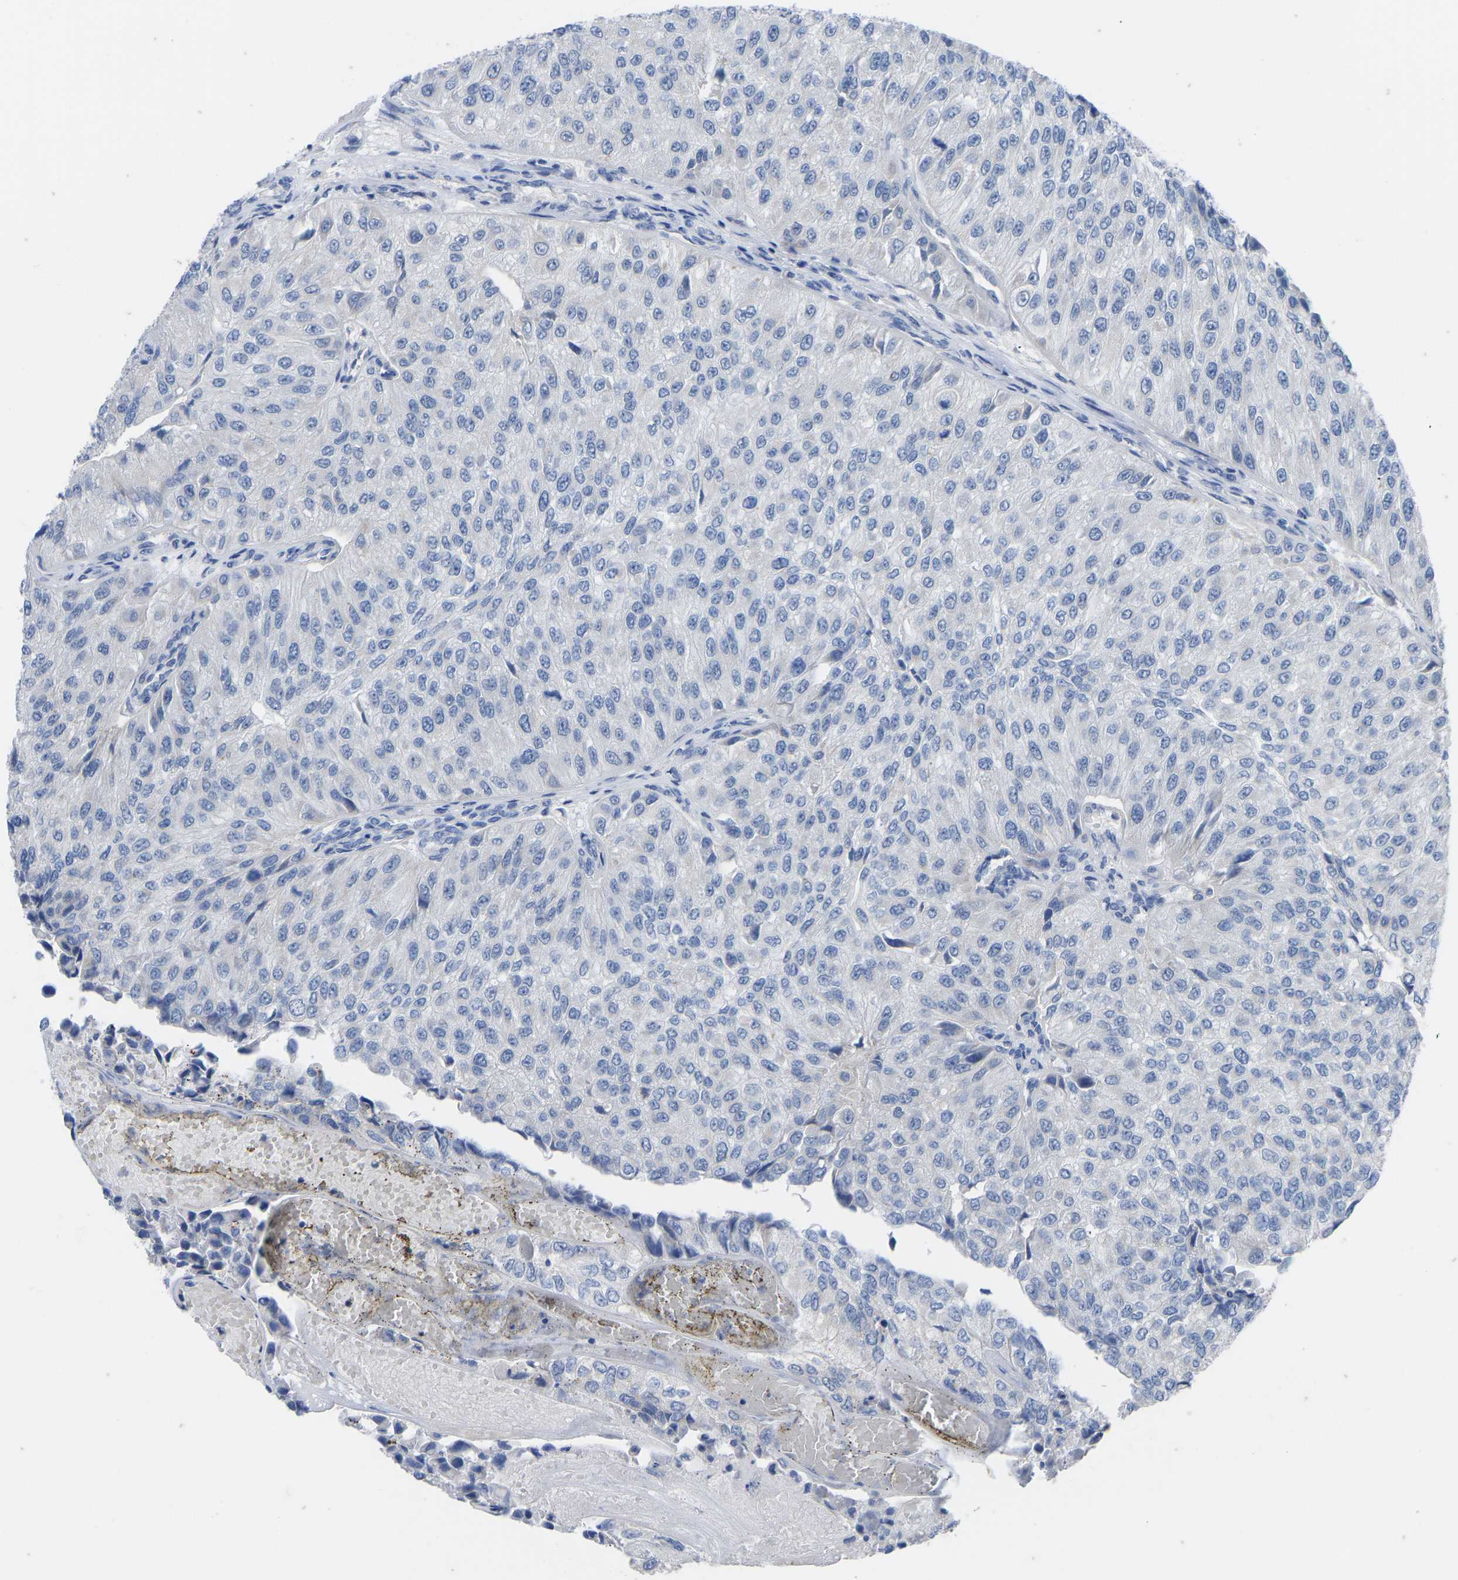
{"staining": {"intensity": "negative", "quantity": "none", "location": "none"}, "tissue": "urothelial cancer", "cell_type": "Tumor cells", "image_type": "cancer", "snomed": [{"axis": "morphology", "description": "Urothelial carcinoma, High grade"}, {"axis": "topography", "description": "Kidney"}, {"axis": "topography", "description": "Urinary bladder"}], "caption": "Histopathology image shows no protein expression in tumor cells of high-grade urothelial carcinoma tissue.", "gene": "OLIG2", "patient": {"sex": "male", "age": 77}}